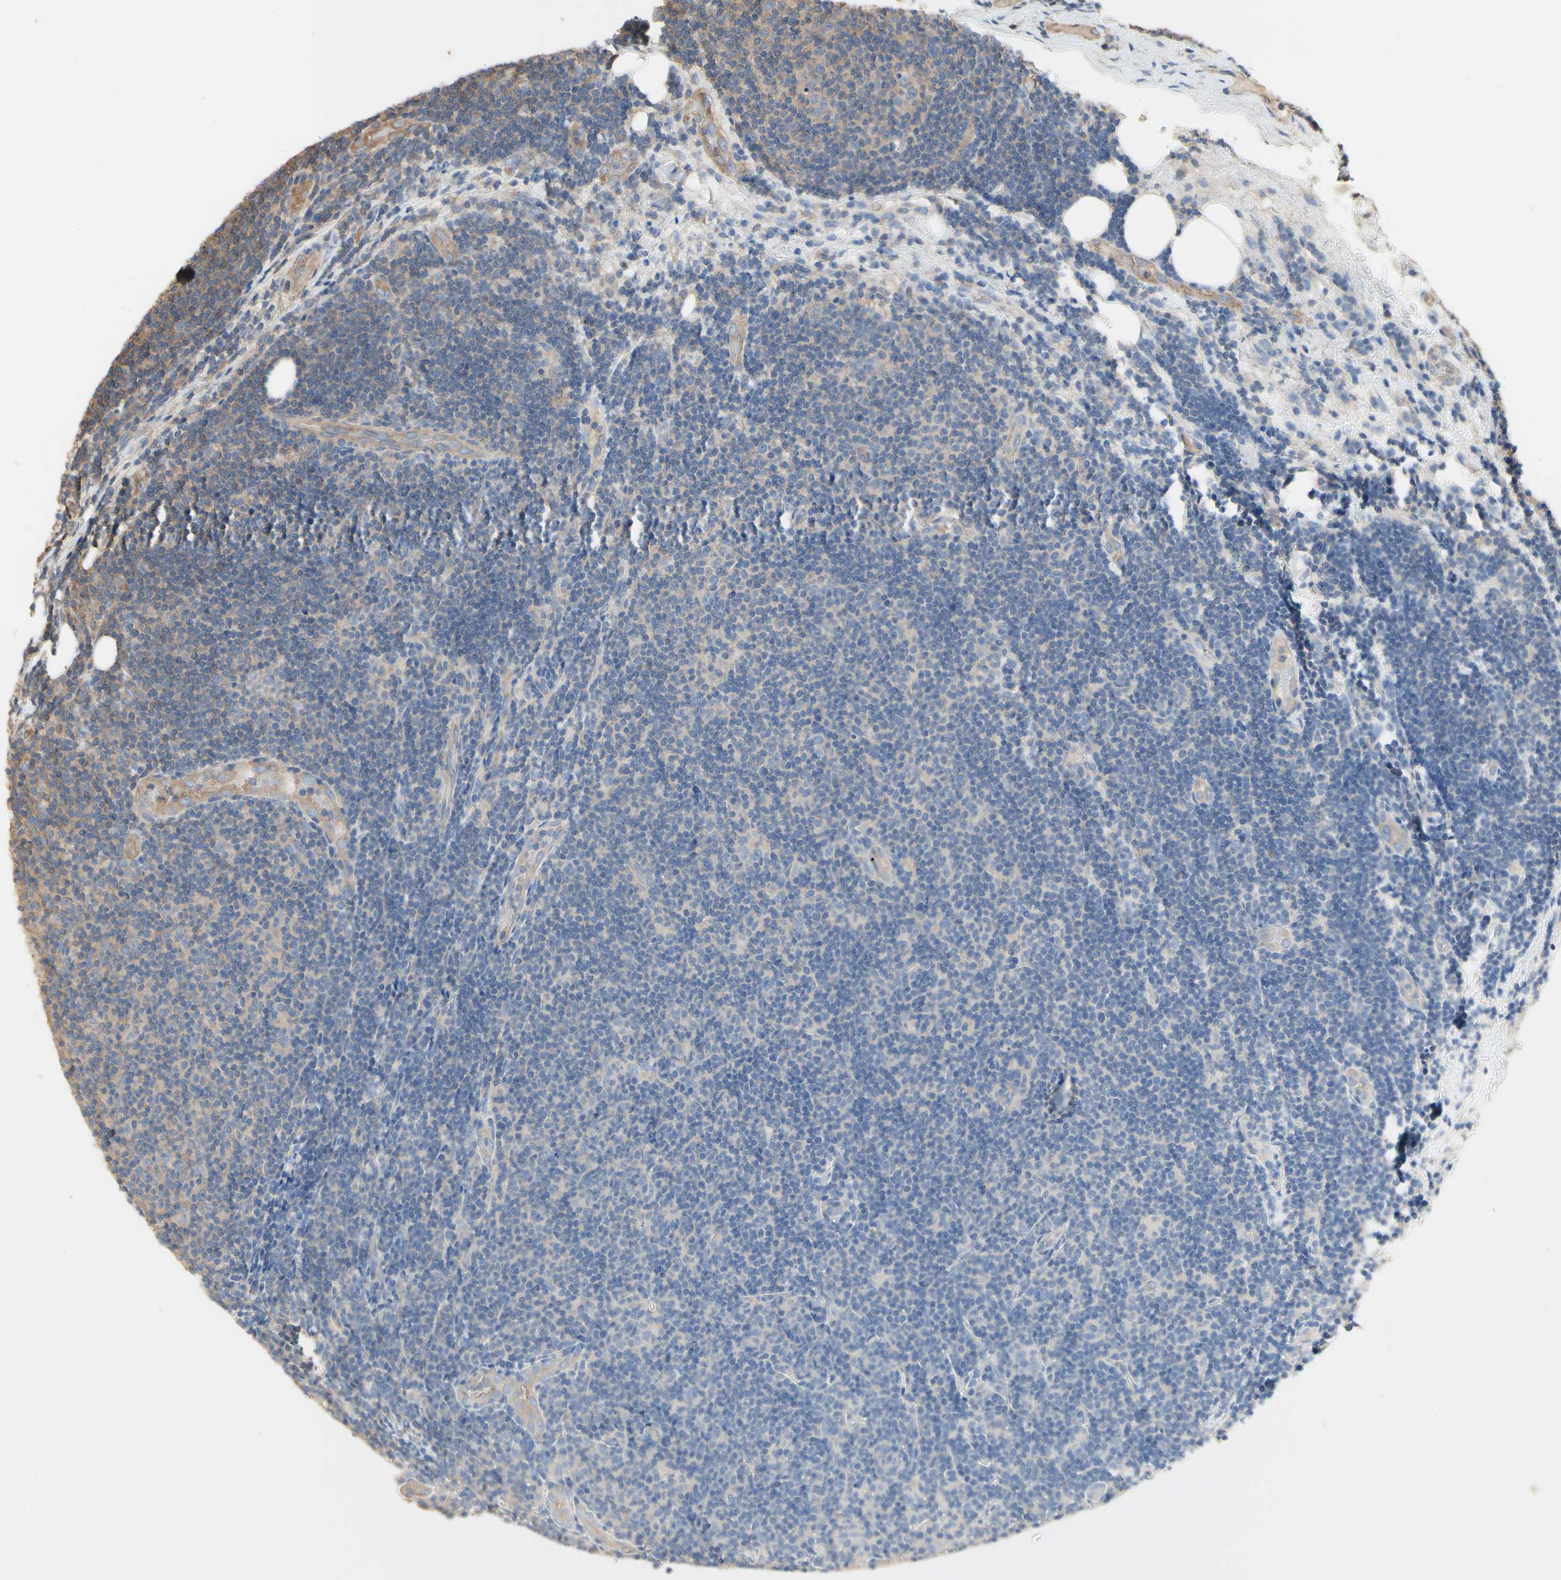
{"staining": {"intensity": "weak", "quantity": "<25%", "location": "cytoplasmic/membranous"}, "tissue": "lymphoma", "cell_type": "Tumor cells", "image_type": "cancer", "snomed": [{"axis": "morphology", "description": "Malignant lymphoma, non-Hodgkin's type, Low grade"}, {"axis": "topography", "description": "Lymph node"}], "caption": "Immunohistochemical staining of human malignant lymphoma, non-Hodgkin's type (low-grade) displays no significant positivity in tumor cells. (DAB IHC with hematoxylin counter stain).", "gene": "PDZK1", "patient": {"sex": "male", "age": 83}}